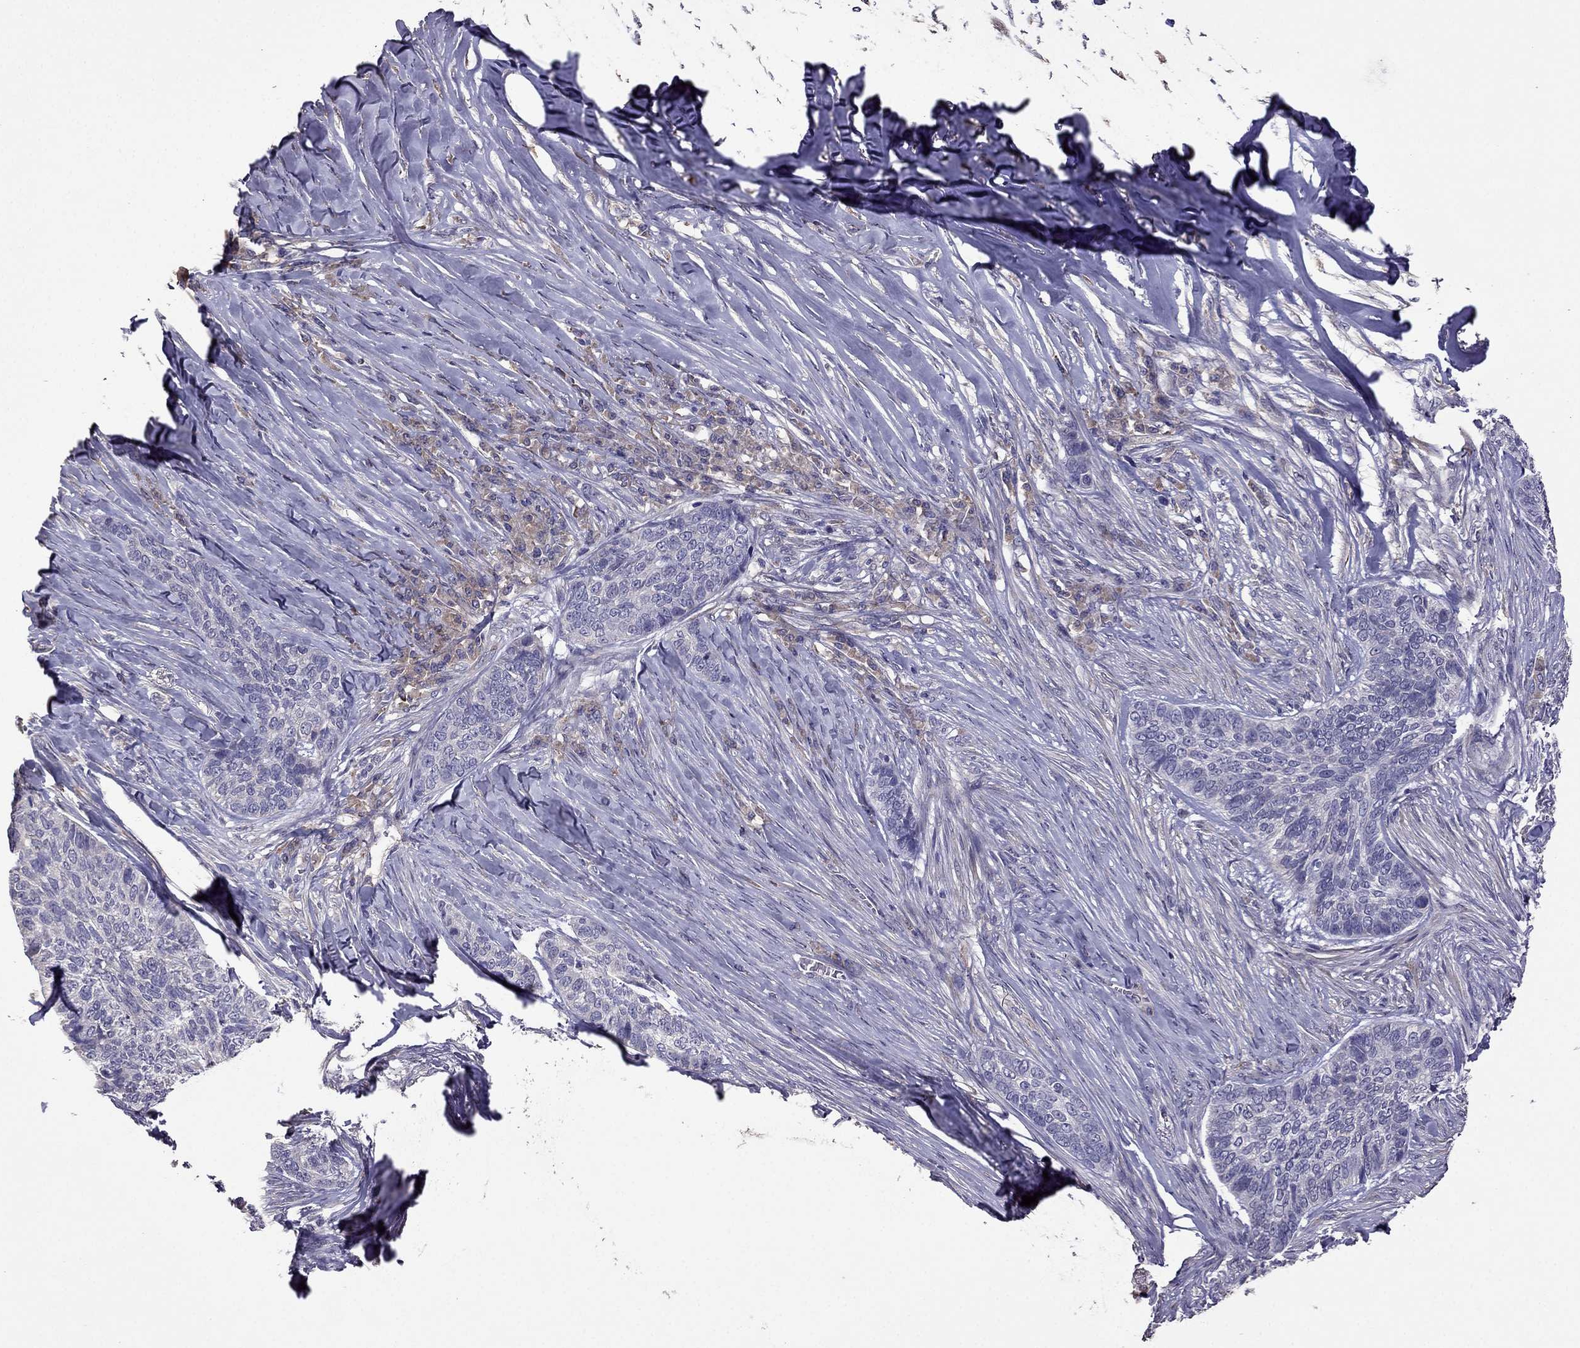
{"staining": {"intensity": "negative", "quantity": "none", "location": "none"}, "tissue": "skin cancer", "cell_type": "Tumor cells", "image_type": "cancer", "snomed": [{"axis": "morphology", "description": "Basal cell carcinoma"}, {"axis": "topography", "description": "Skin"}], "caption": "IHC image of neoplastic tissue: skin cancer stained with DAB (3,3'-diaminobenzidine) shows no significant protein staining in tumor cells. (Stains: DAB (3,3'-diaminobenzidine) IHC with hematoxylin counter stain, Microscopy: brightfield microscopy at high magnification).", "gene": "CDH9", "patient": {"sex": "female", "age": 69}}